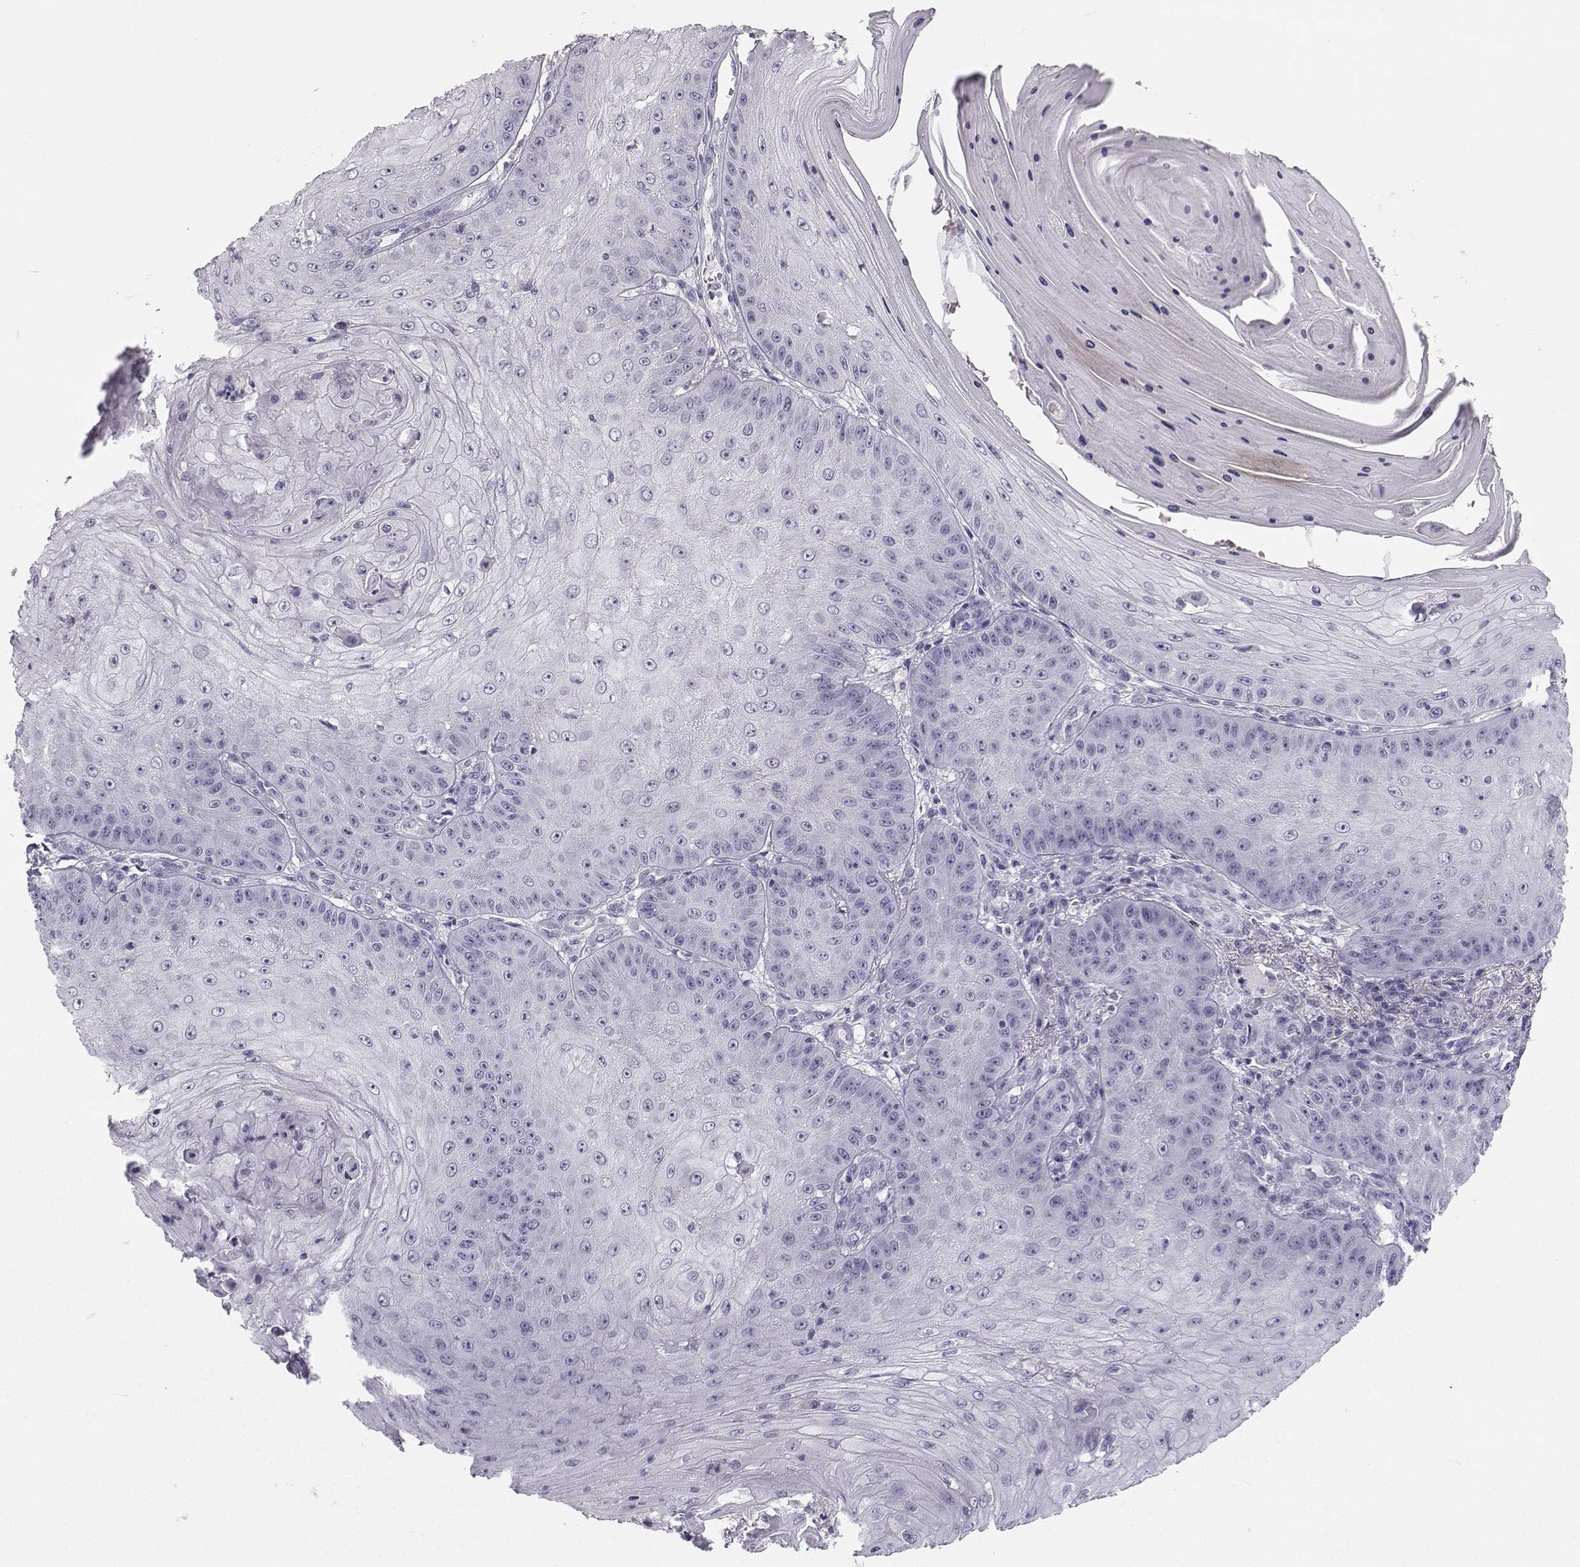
{"staining": {"intensity": "negative", "quantity": "none", "location": "none"}, "tissue": "skin cancer", "cell_type": "Tumor cells", "image_type": "cancer", "snomed": [{"axis": "morphology", "description": "Squamous cell carcinoma, NOS"}, {"axis": "topography", "description": "Skin"}], "caption": "This is an immunohistochemistry micrograph of human skin cancer (squamous cell carcinoma). There is no staining in tumor cells.", "gene": "SYCE1", "patient": {"sex": "male", "age": 70}}